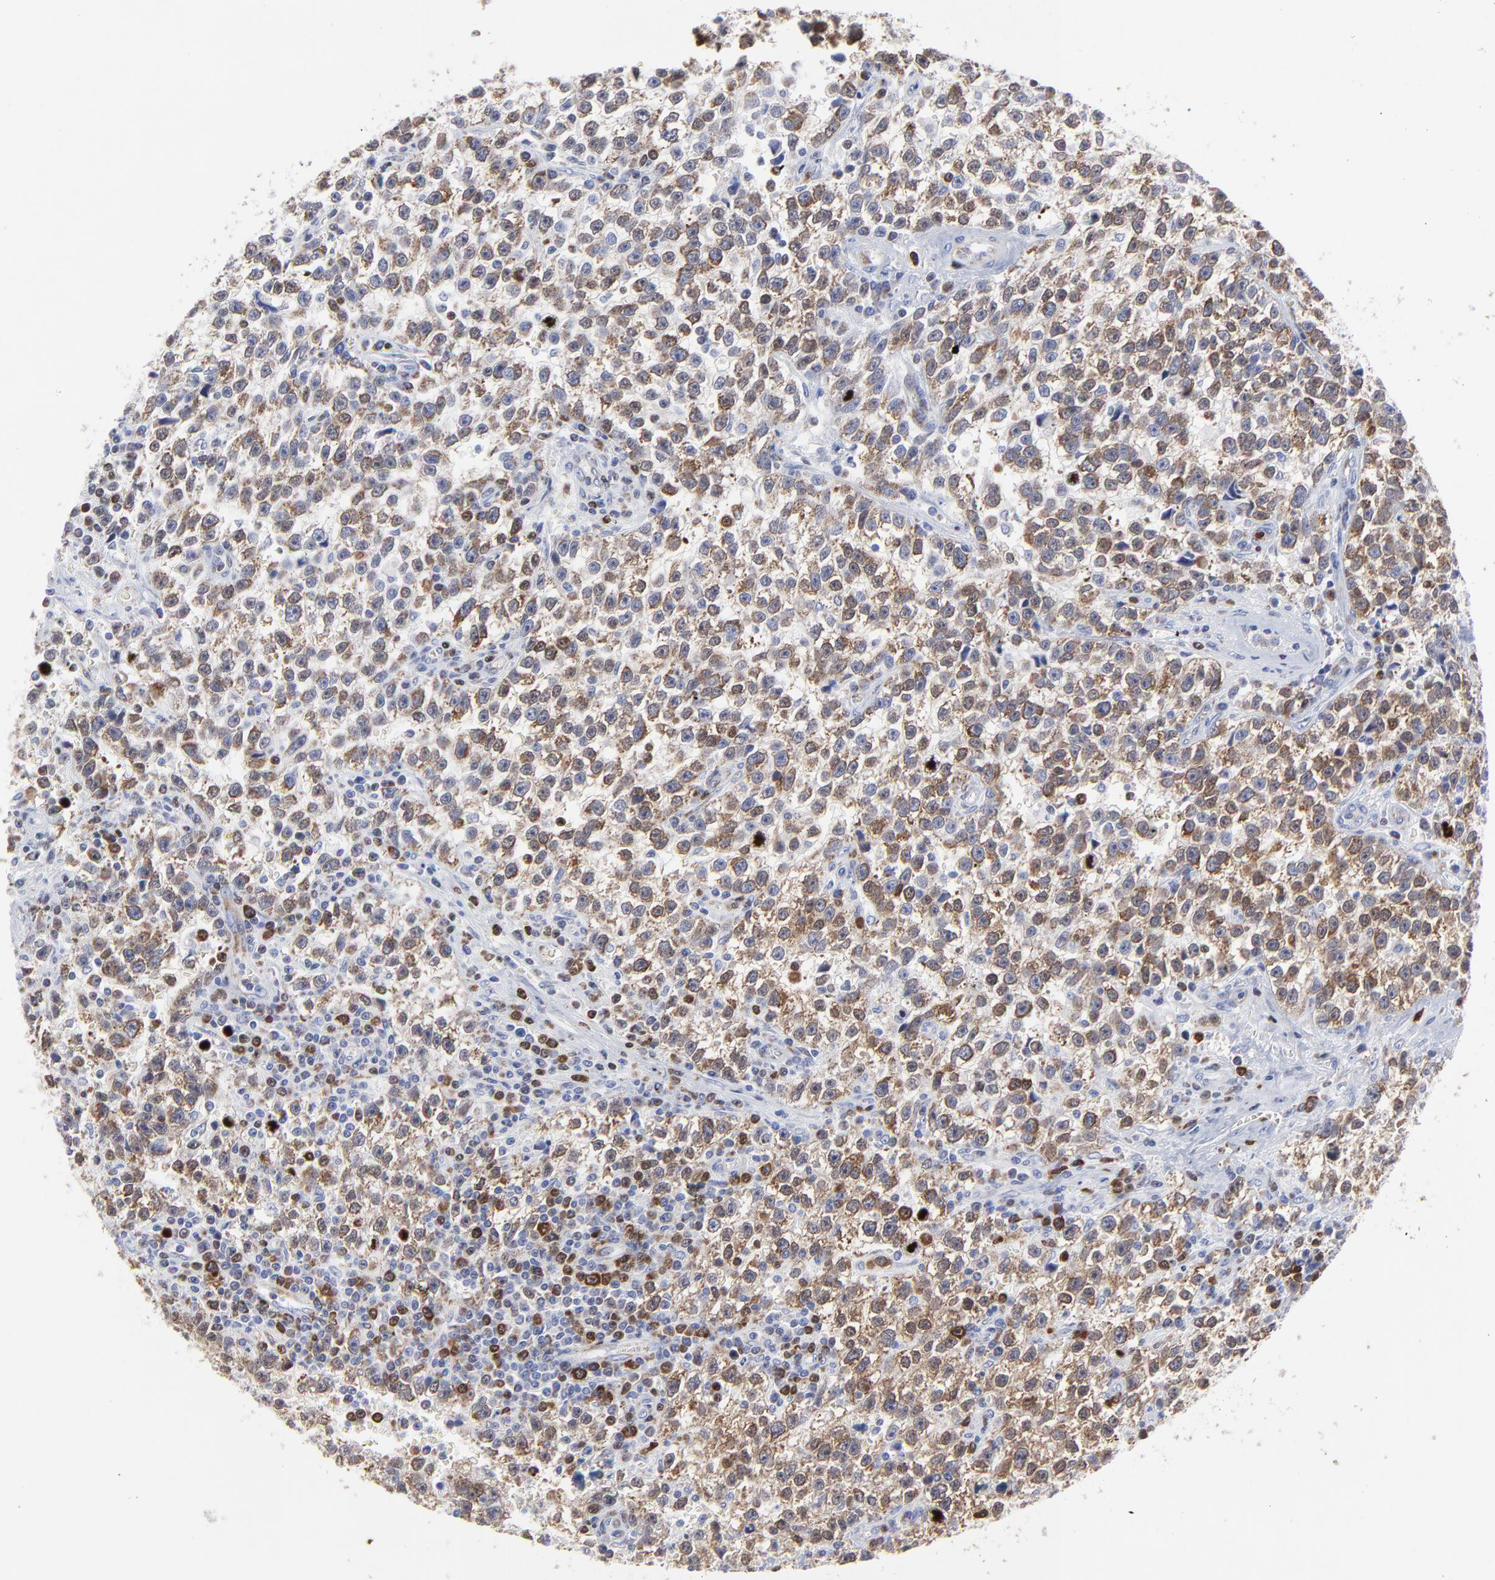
{"staining": {"intensity": "moderate", "quantity": ">75%", "location": "cytoplasmic/membranous"}, "tissue": "testis cancer", "cell_type": "Tumor cells", "image_type": "cancer", "snomed": [{"axis": "morphology", "description": "Seminoma, NOS"}, {"axis": "topography", "description": "Testis"}], "caption": "Moderate cytoplasmic/membranous staining is appreciated in about >75% of tumor cells in testis seminoma. (Stains: DAB (3,3'-diaminobenzidine) in brown, nuclei in blue, Microscopy: brightfield microscopy at high magnification).", "gene": "NCAPH", "patient": {"sex": "male", "age": 38}}